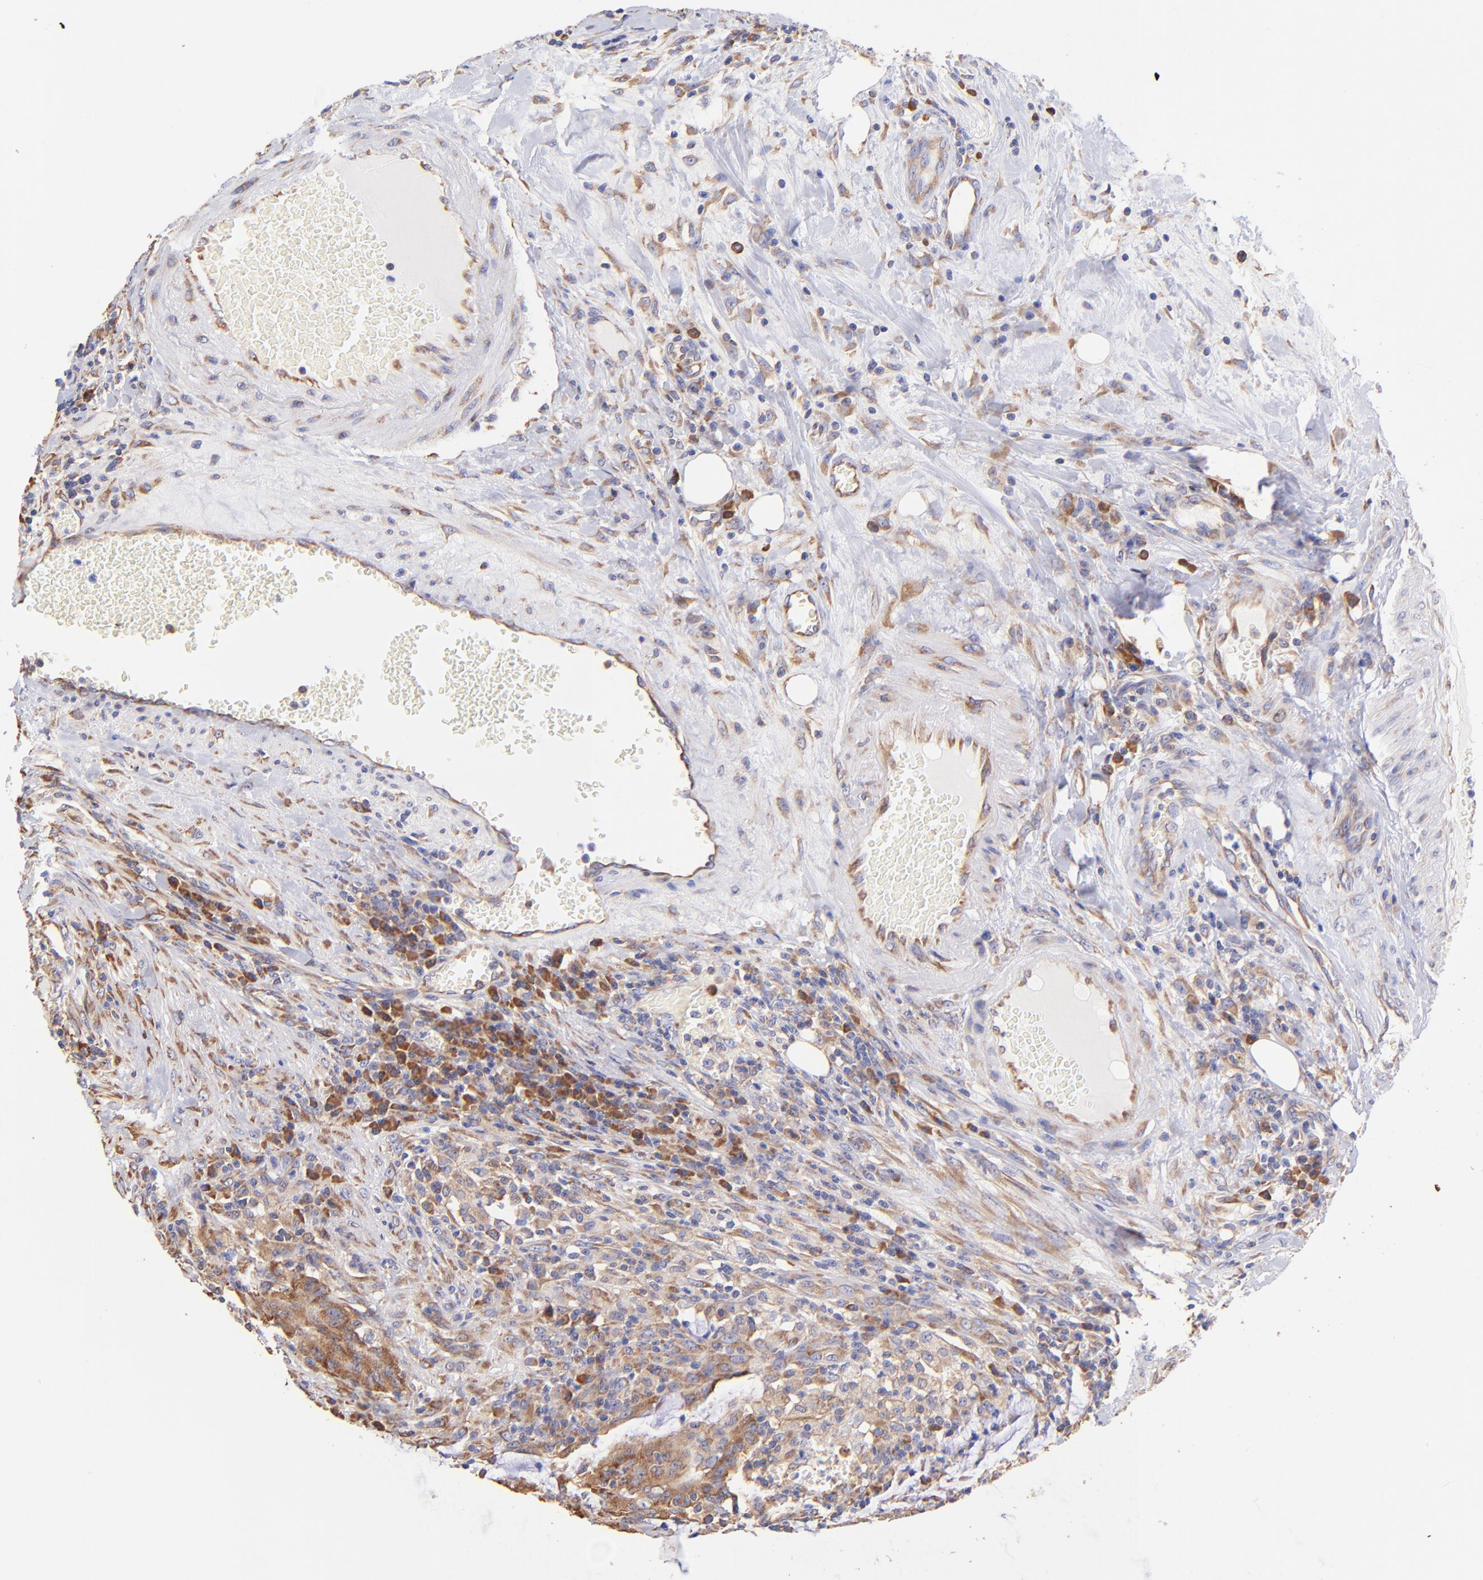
{"staining": {"intensity": "moderate", "quantity": ">75%", "location": "cytoplasmic/membranous"}, "tissue": "colorectal cancer", "cell_type": "Tumor cells", "image_type": "cancer", "snomed": [{"axis": "morphology", "description": "Adenocarcinoma, NOS"}, {"axis": "topography", "description": "Colon"}], "caption": "Colorectal cancer (adenocarcinoma) tissue shows moderate cytoplasmic/membranous expression in approximately >75% of tumor cells", "gene": "RPL30", "patient": {"sex": "male", "age": 54}}